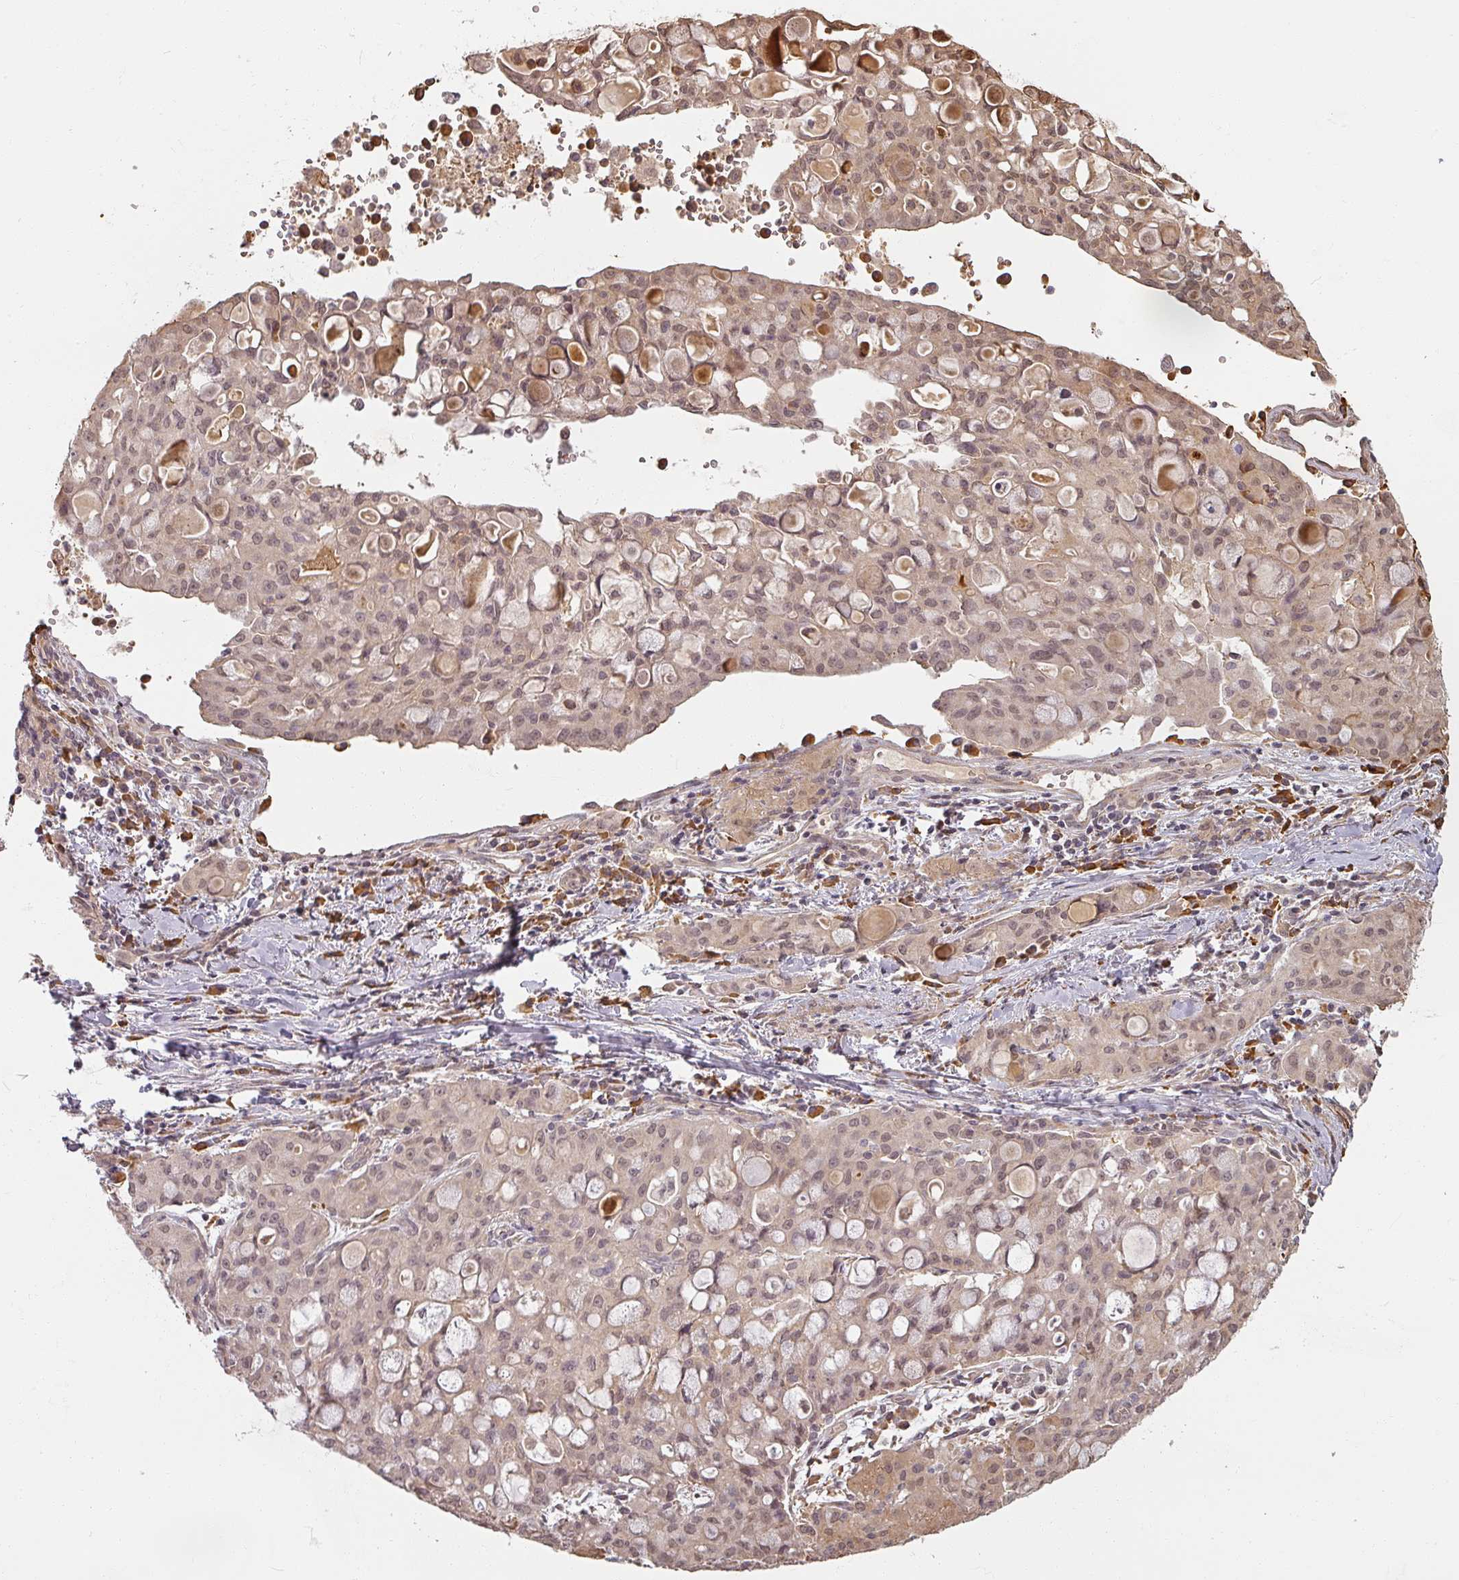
{"staining": {"intensity": "weak", "quantity": ">75%", "location": "cytoplasmic/membranous,nuclear"}, "tissue": "lung cancer", "cell_type": "Tumor cells", "image_type": "cancer", "snomed": [{"axis": "morphology", "description": "Adenocarcinoma, NOS"}, {"axis": "topography", "description": "Lung"}], "caption": "Lung adenocarcinoma tissue displays weak cytoplasmic/membranous and nuclear positivity in approximately >75% of tumor cells Nuclei are stained in blue.", "gene": "MED19", "patient": {"sex": "female", "age": 44}}